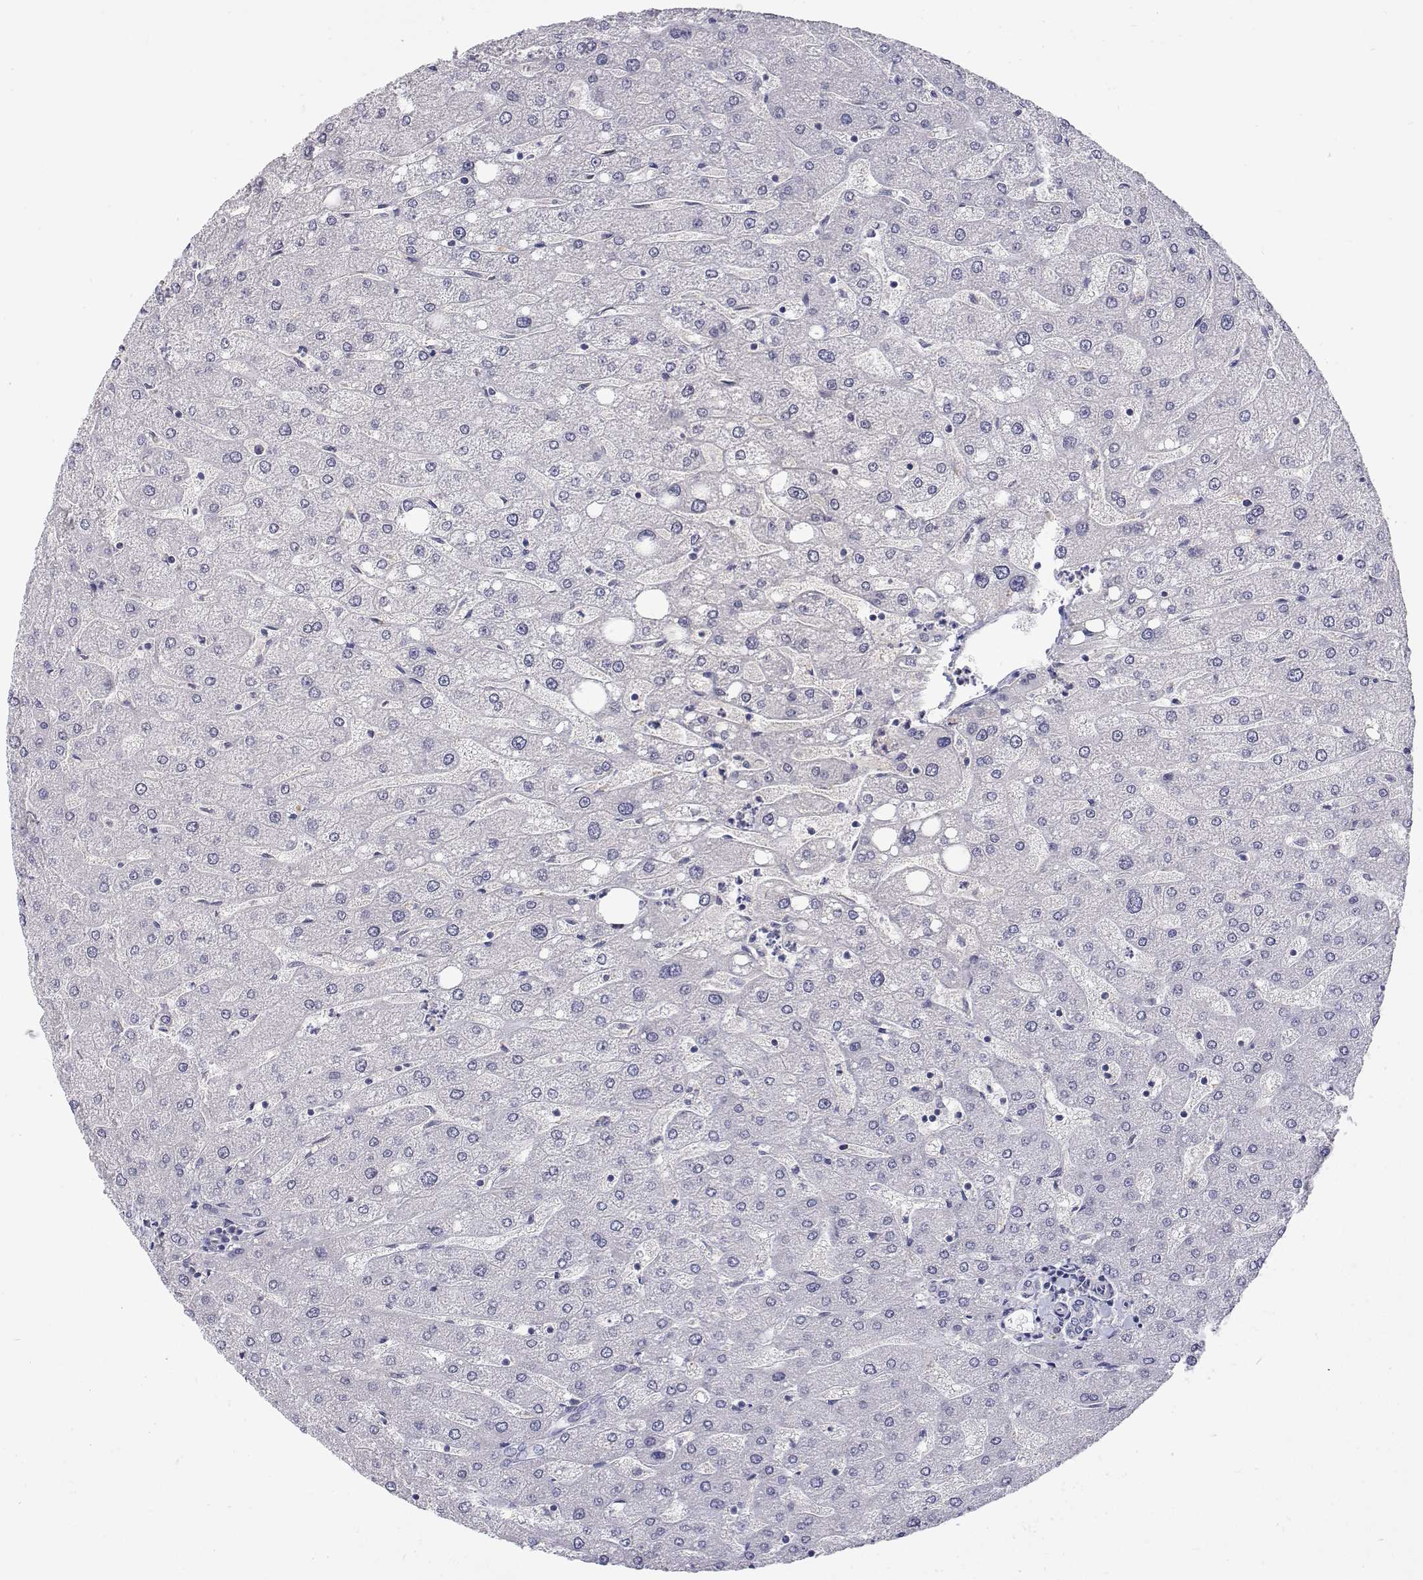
{"staining": {"intensity": "negative", "quantity": "none", "location": "none"}, "tissue": "liver", "cell_type": "Cholangiocytes", "image_type": "normal", "snomed": [{"axis": "morphology", "description": "Normal tissue, NOS"}, {"axis": "topography", "description": "Liver"}], "caption": "Micrograph shows no protein staining in cholangiocytes of normal liver.", "gene": "MYPN", "patient": {"sex": "male", "age": 67}}